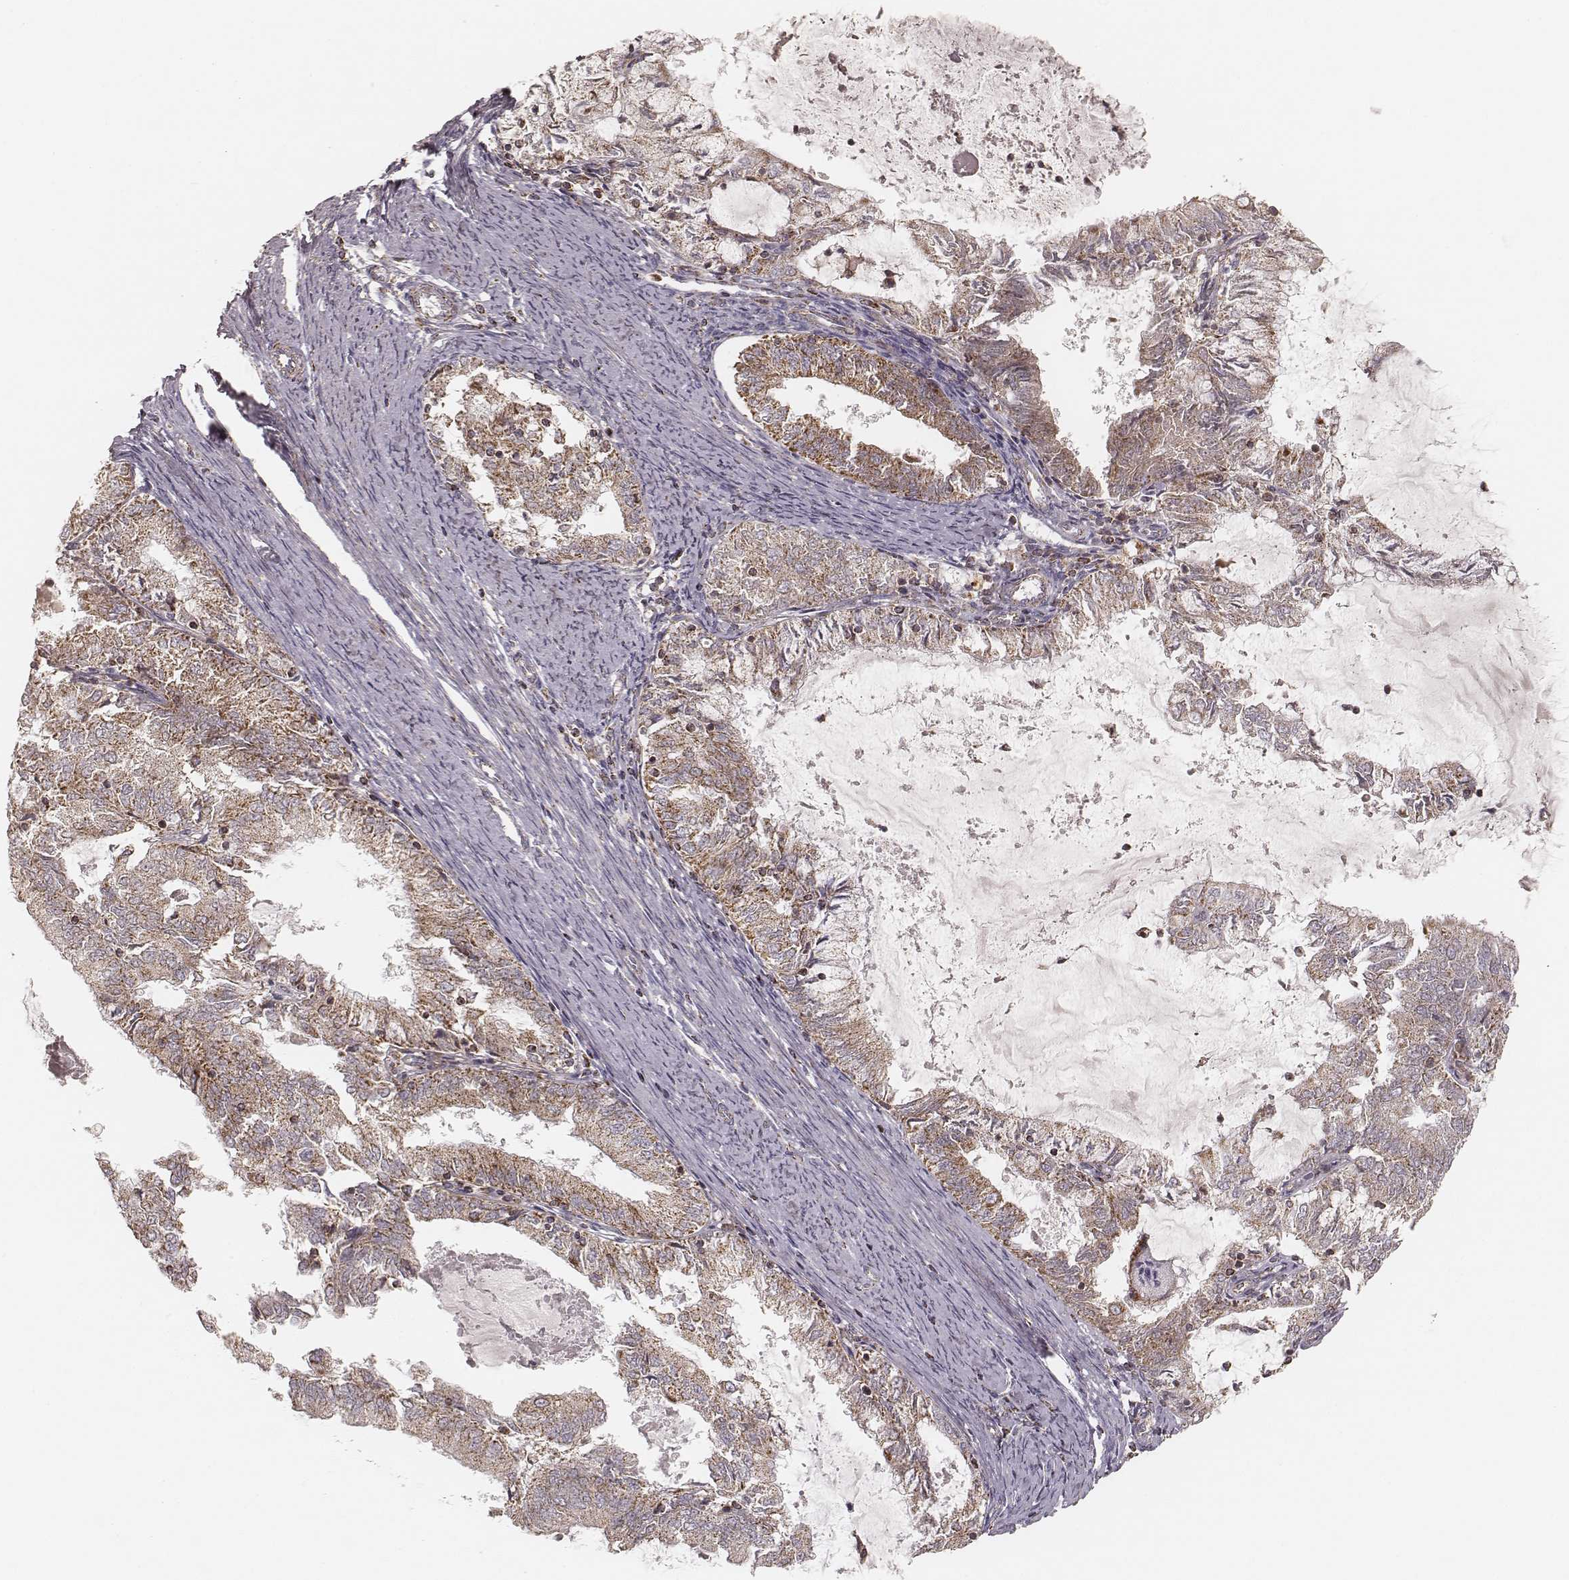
{"staining": {"intensity": "moderate", "quantity": ">75%", "location": "cytoplasmic/membranous"}, "tissue": "endometrial cancer", "cell_type": "Tumor cells", "image_type": "cancer", "snomed": [{"axis": "morphology", "description": "Adenocarcinoma, NOS"}, {"axis": "topography", "description": "Endometrium"}], "caption": "Human endometrial cancer stained for a protein (brown) reveals moderate cytoplasmic/membranous positive staining in approximately >75% of tumor cells.", "gene": "CS", "patient": {"sex": "female", "age": 57}}